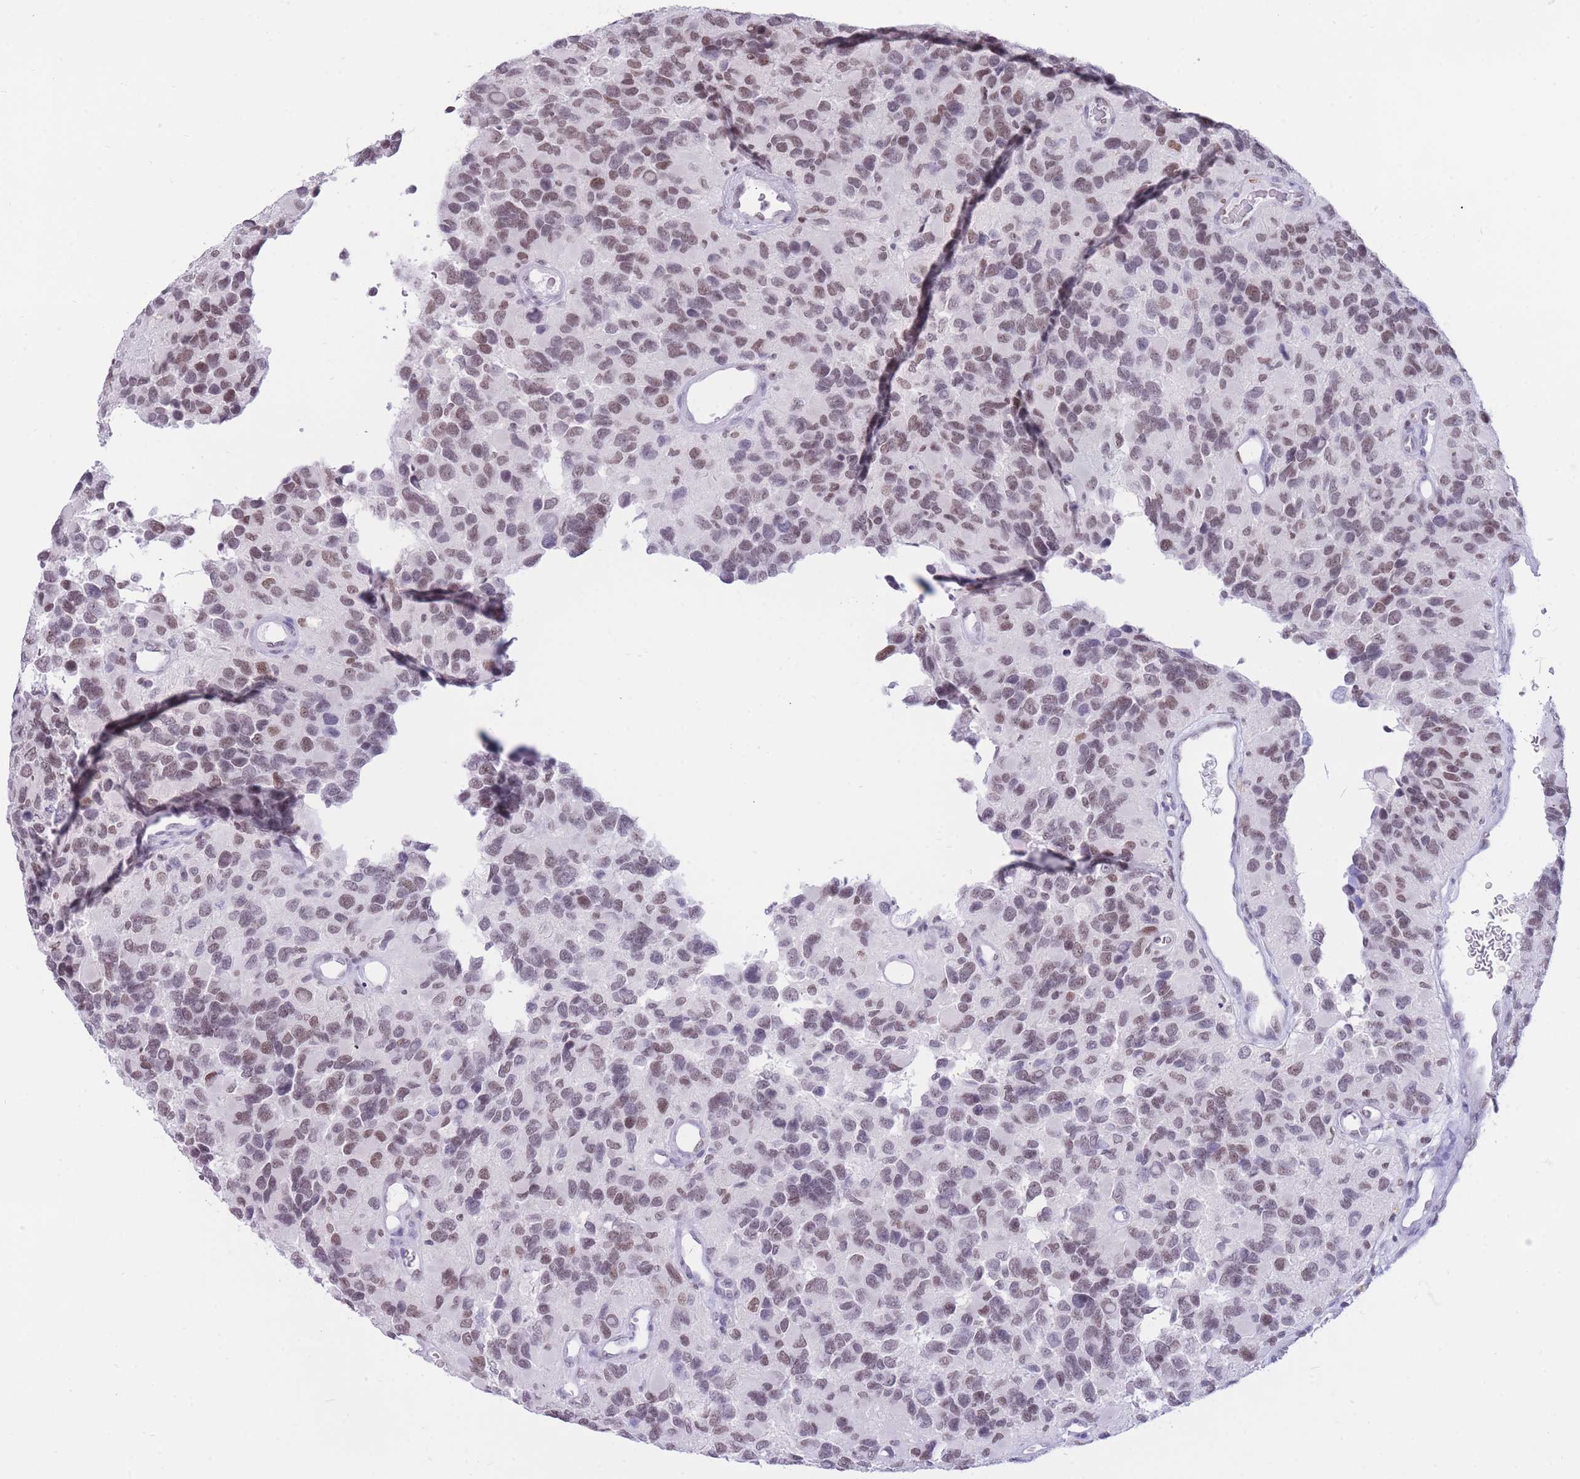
{"staining": {"intensity": "weak", "quantity": "25%-75%", "location": "nuclear"}, "tissue": "glioma", "cell_type": "Tumor cells", "image_type": "cancer", "snomed": [{"axis": "morphology", "description": "Glioma, malignant, High grade"}, {"axis": "topography", "description": "Brain"}], "caption": "Brown immunohistochemical staining in human malignant glioma (high-grade) reveals weak nuclear positivity in approximately 25%-75% of tumor cells.", "gene": "HMGN1", "patient": {"sex": "male", "age": 77}}